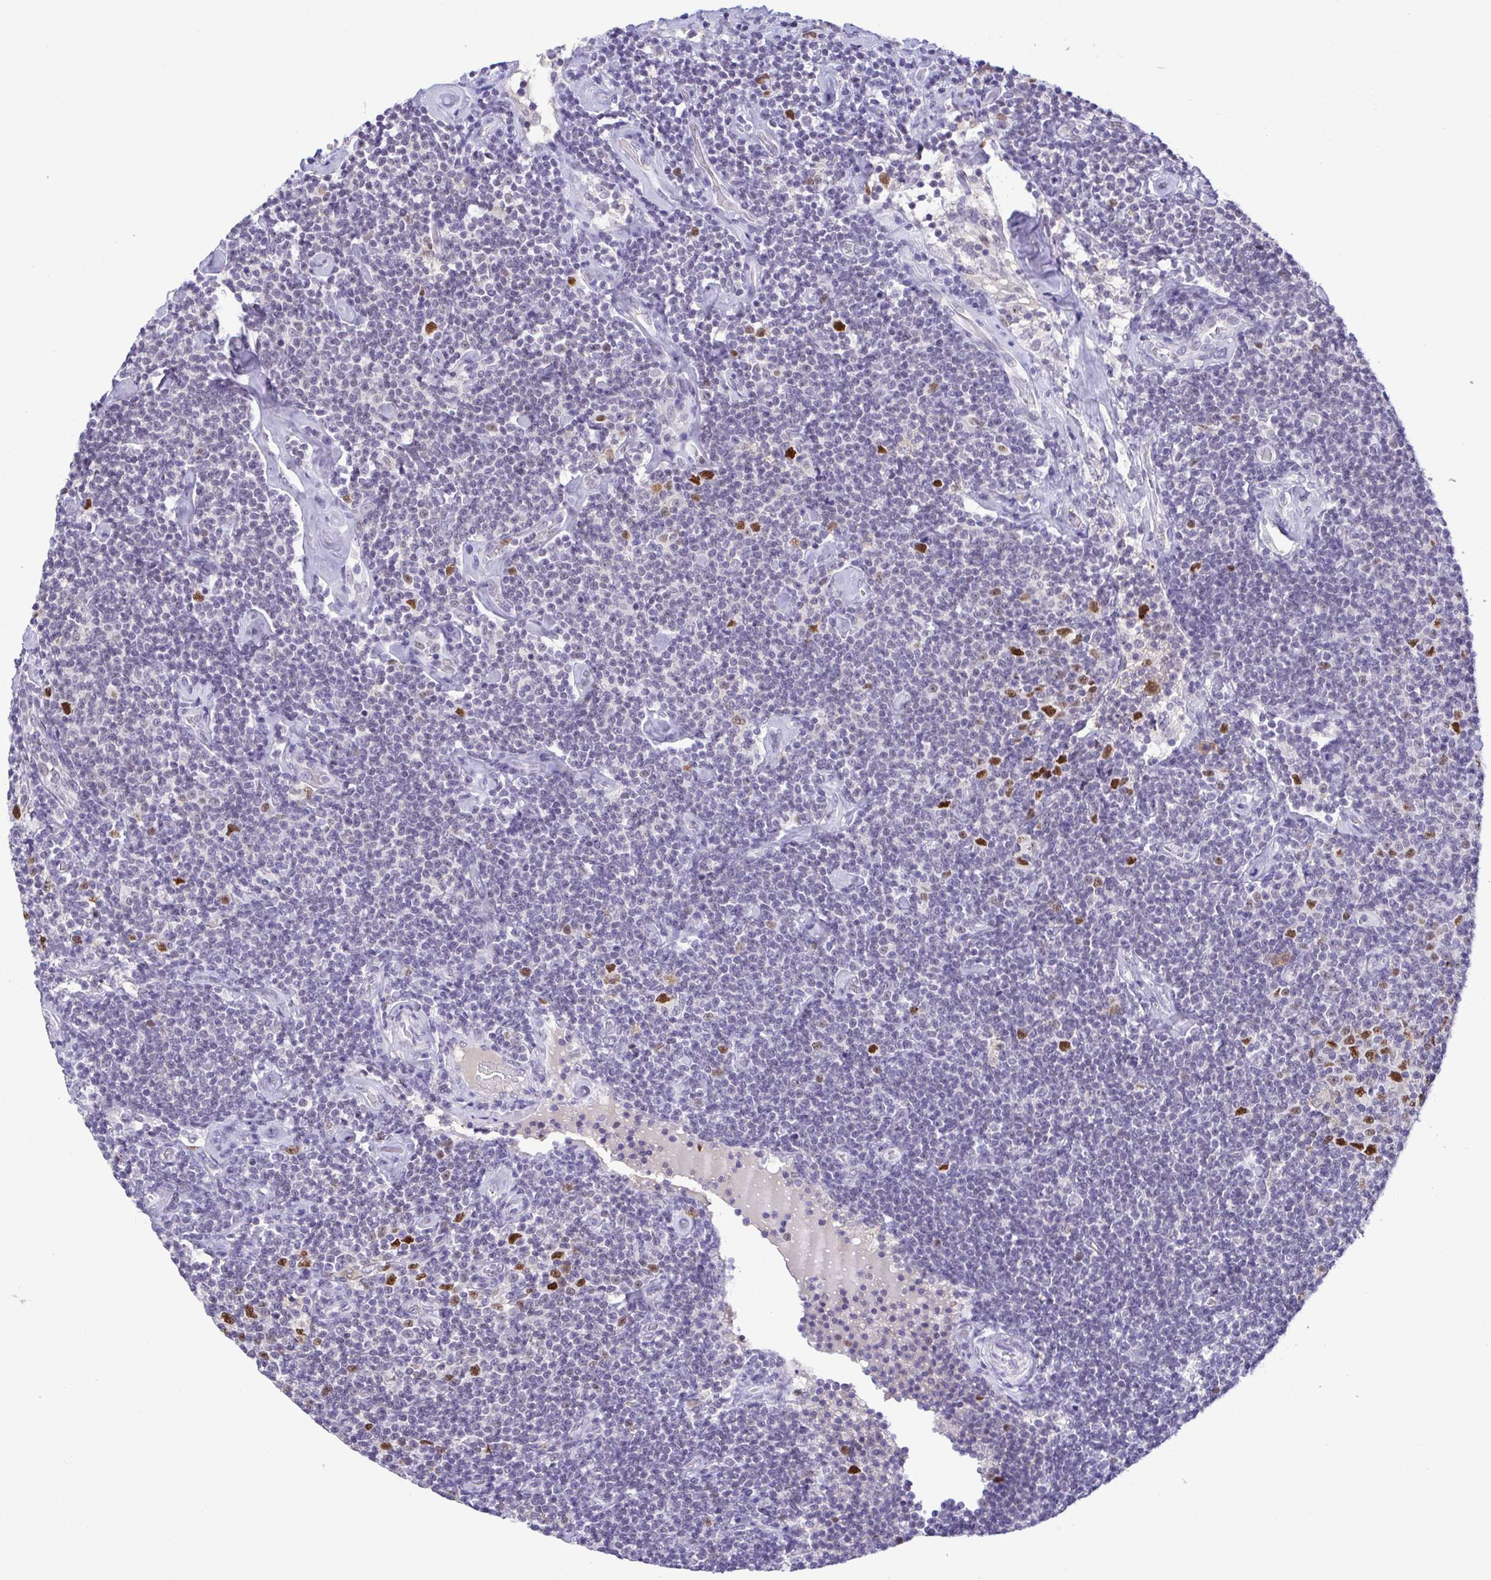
{"staining": {"intensity": "strong", "quantity": "<25%", "location": "nuclear"}, "tissue": "lymphoma", "cell_type": "Tumor cells", "image_type": "cancer", "snomed": [{"axis": "morphology", "description": "Malignant lymphoma, non-Hodgkin's type, Low grade"}, {"axis": "topography", "description": "Lymph node"}], "caption": "Tumor cells show medium levels of strong nuclear expression in about <25% of cells in human lymphoma.", "gene": "TIPIN", "patient": {"sex": "male", "age": 81}}